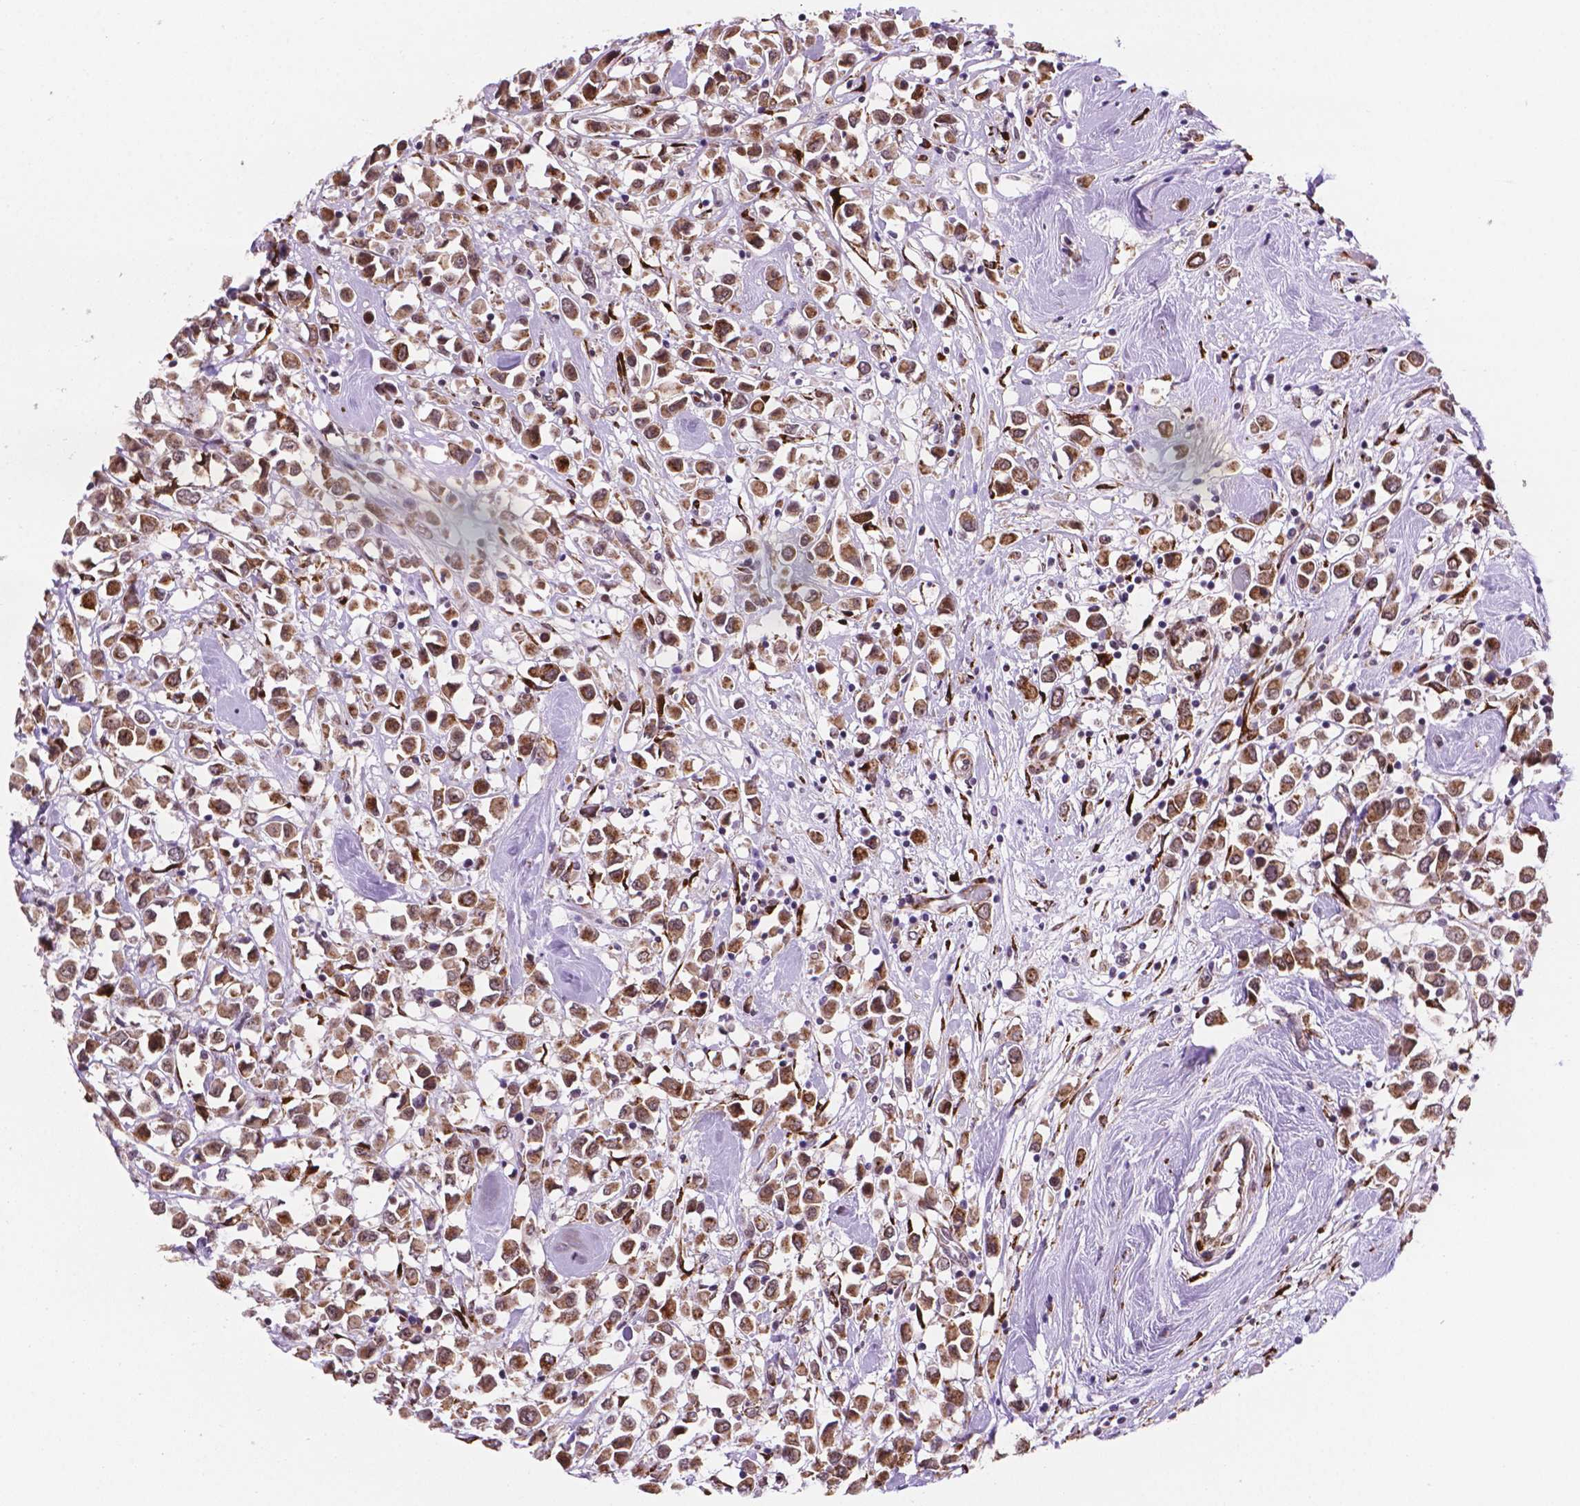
{"staining": {"intensity": "moderate", "quantity": ">75%", "location": "cytoplasmic/membranous"}, "tissue": "breast cancer", "cell_type": "Tumor cells", "image_type": "cancer", "snomed": [{"axis": "morphology", "description": "Duct carcinoma"}, {"axis": "topography", "description": "Breast"}], "caption": "An image of breast intraductal carcinoma stained for a protein reveals moderate cytoplasmic/membranous brown staining in tumor cells. The staining is performed using DAB brown chromogen to label protein expression. The nuclei are counter-stained blue using hematoxylin.", "gene": "FNIP1", "patient": {"sex": "female", "age": 61}}